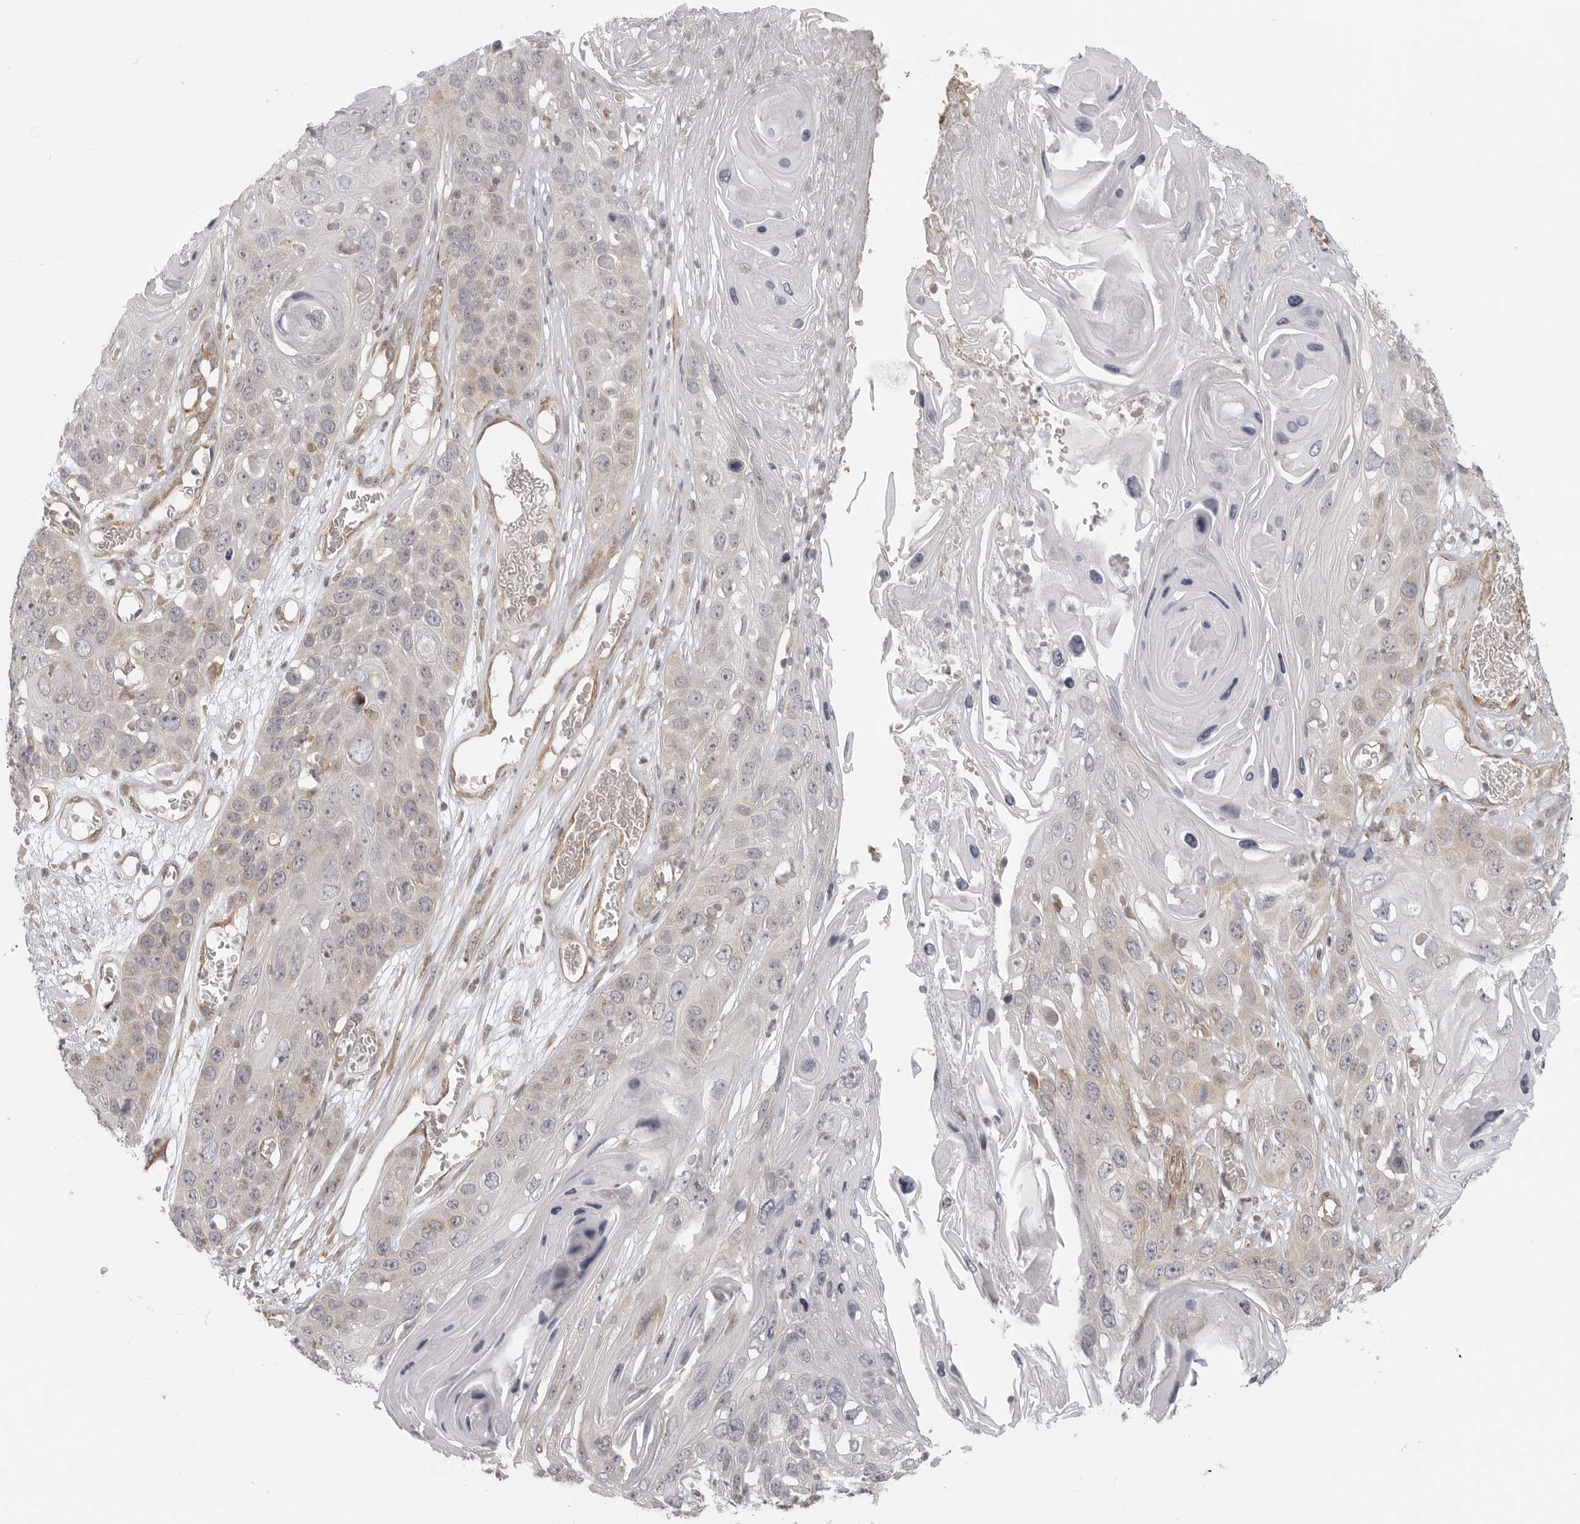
{"staining": {"intensity": "negative", "quantity": "none", "location": "none"}, "tissue": "skin cancer", "cell_type": "Tumor cells", "image_type": "cancer", "snomed": [{"axis": "morphology", "description": "Squamous cell carcinoma, NOS"}, {"axis": "topography", "description": "Skin"}], "caption": "DAB (3,3'-diaminobenzidine) immunohistochemical staining of human skin cancer (squamous cell carcinoma) demonstrates no significant positivity in tumor cells.", "gene": "CERS2", "patient": {"sex": "male", "age": 55}}